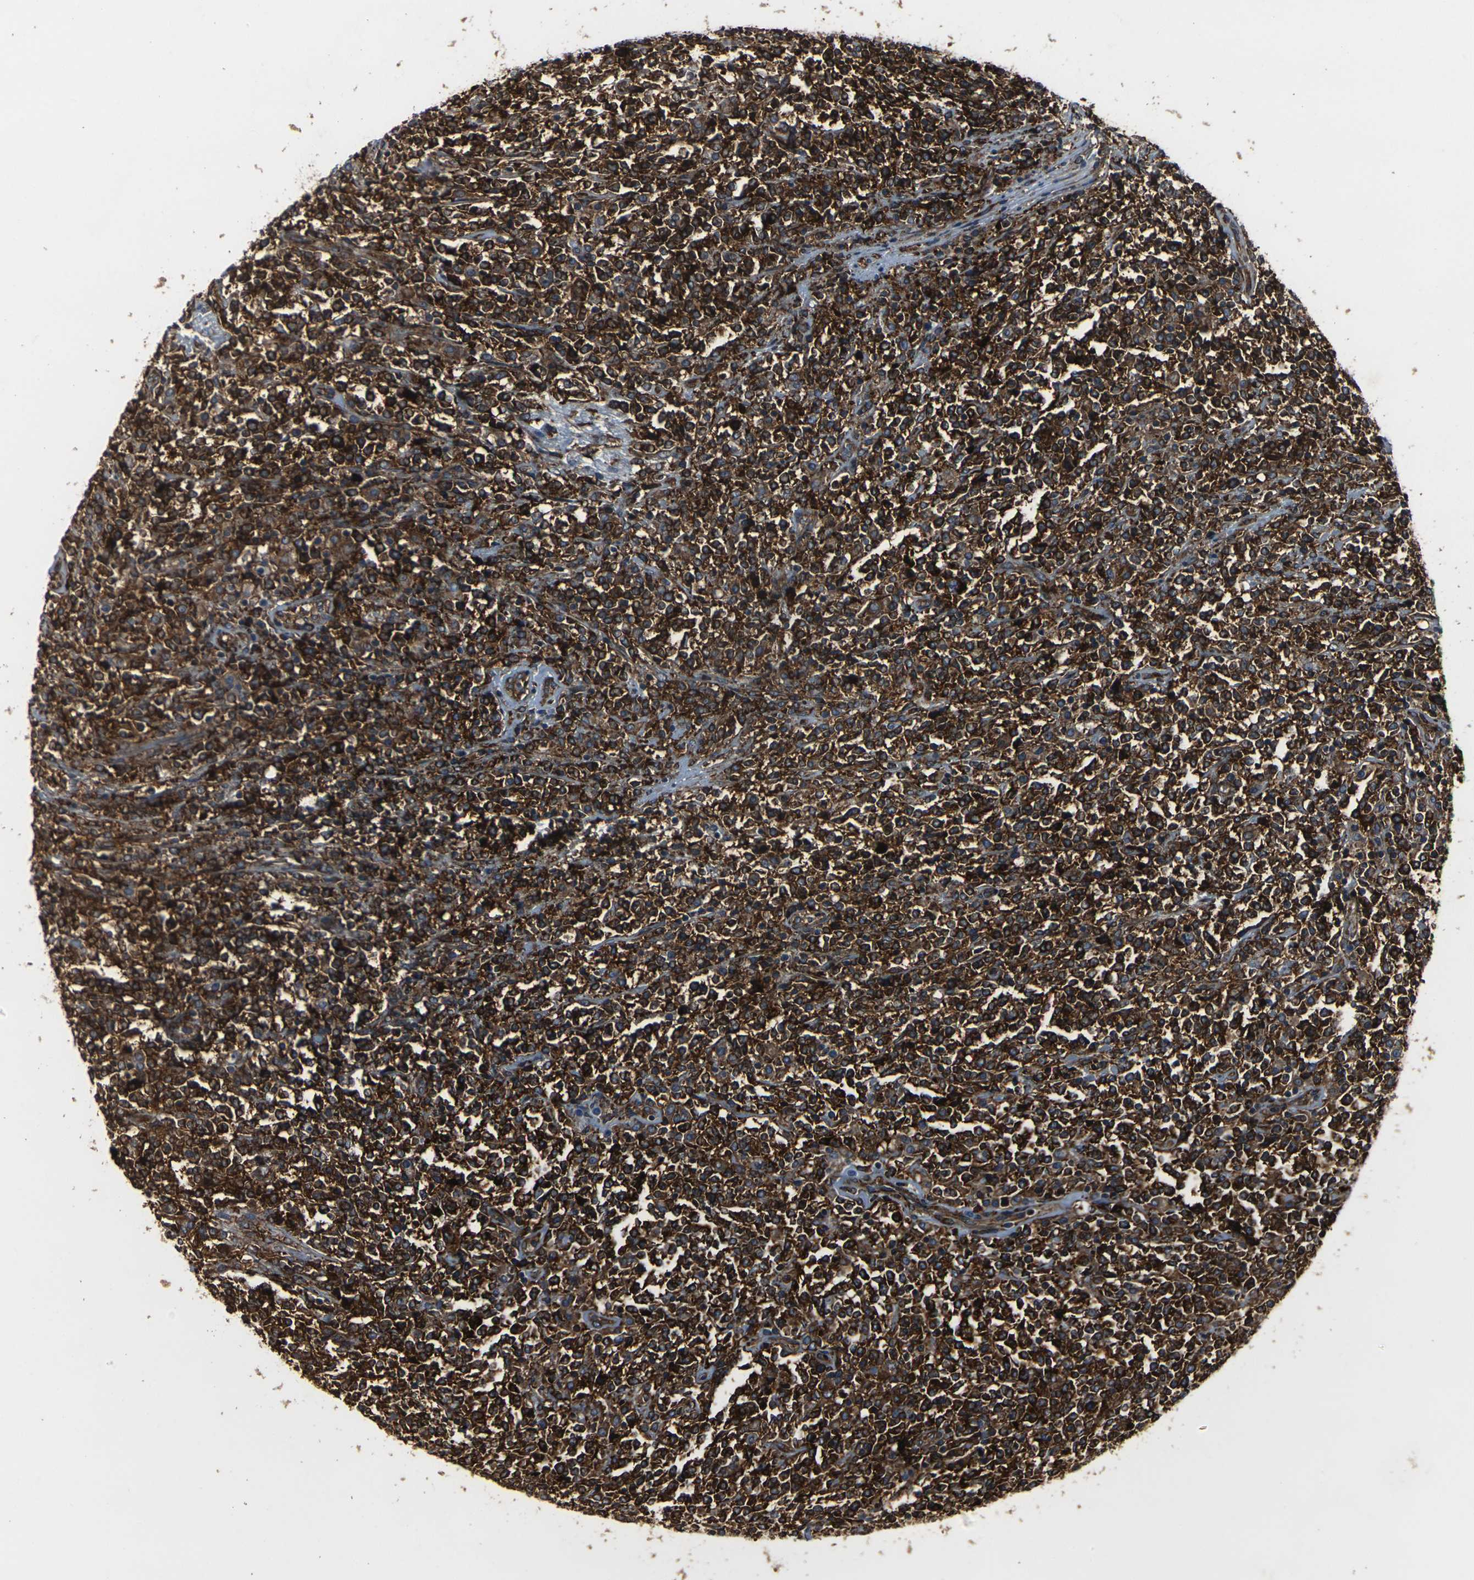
{"staining": {"intensity": "strong", "quantity": ">75%", "location": "cytoplasmic/membranous"}, "tissue": "lymphoma", "cell_type": "Tumor cells", "image_type": "cancer", "snomed": [{"axis": "morphology", "description": "Malignant lymphoma, non-Hodgkin's type, High grade"}, {"axis": "topography", "description": "Soft tissue"}], "caption": "Immunohistochemistry (IHC) staining of malignant lymphoma, non-Hodgkin's type (high-grade), which demonstrates high levels of strong cytoplasmic/membranous expression in approximately >75% of tumor cells indicating strong cytoplasmic/membranous protein staining. The staining was performed using DAB (brown) for protein detection and nuclei were counterstained in hematoxylin (blue).", "gene": "MARCHF2", "patient": {"sex": "male", "age": 18}}